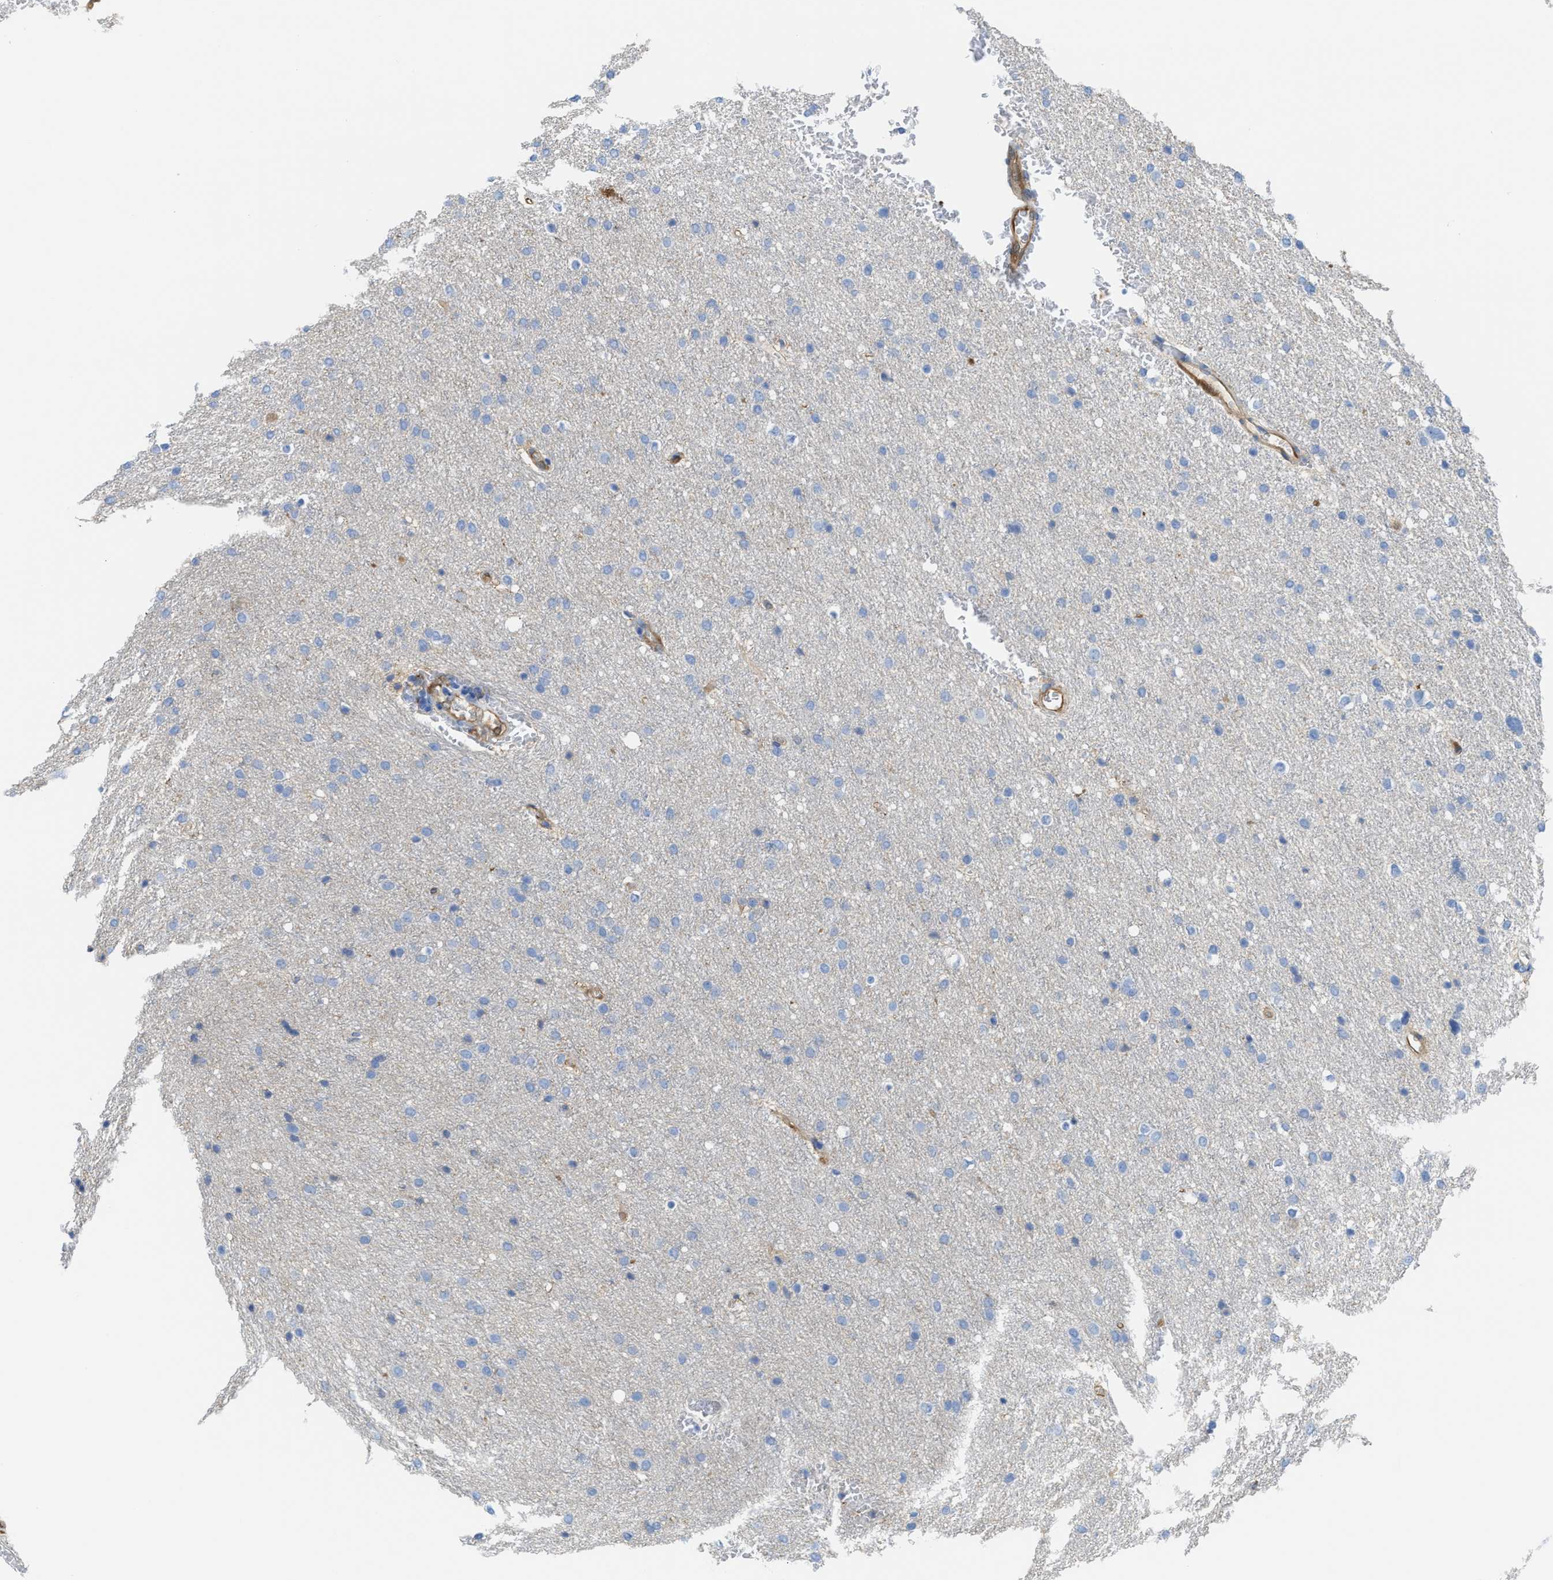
{"staining": {"intensity": "negative", "quantity": "none", "location": "none"}, "tissue": "glioma", "cell_type": "Tumor cells", "image_type": "cancer", "snomed": [{"axis": "morphology", "description": "Glioma, malignant, Low grade"}, {"axis": "topography", "description": "Brain"}], "caption": "The micrograph reveals no significant staining in tumor cells of glioma.", "gene": "ASS1", "patient": {"sex": "female", "age": 37}}